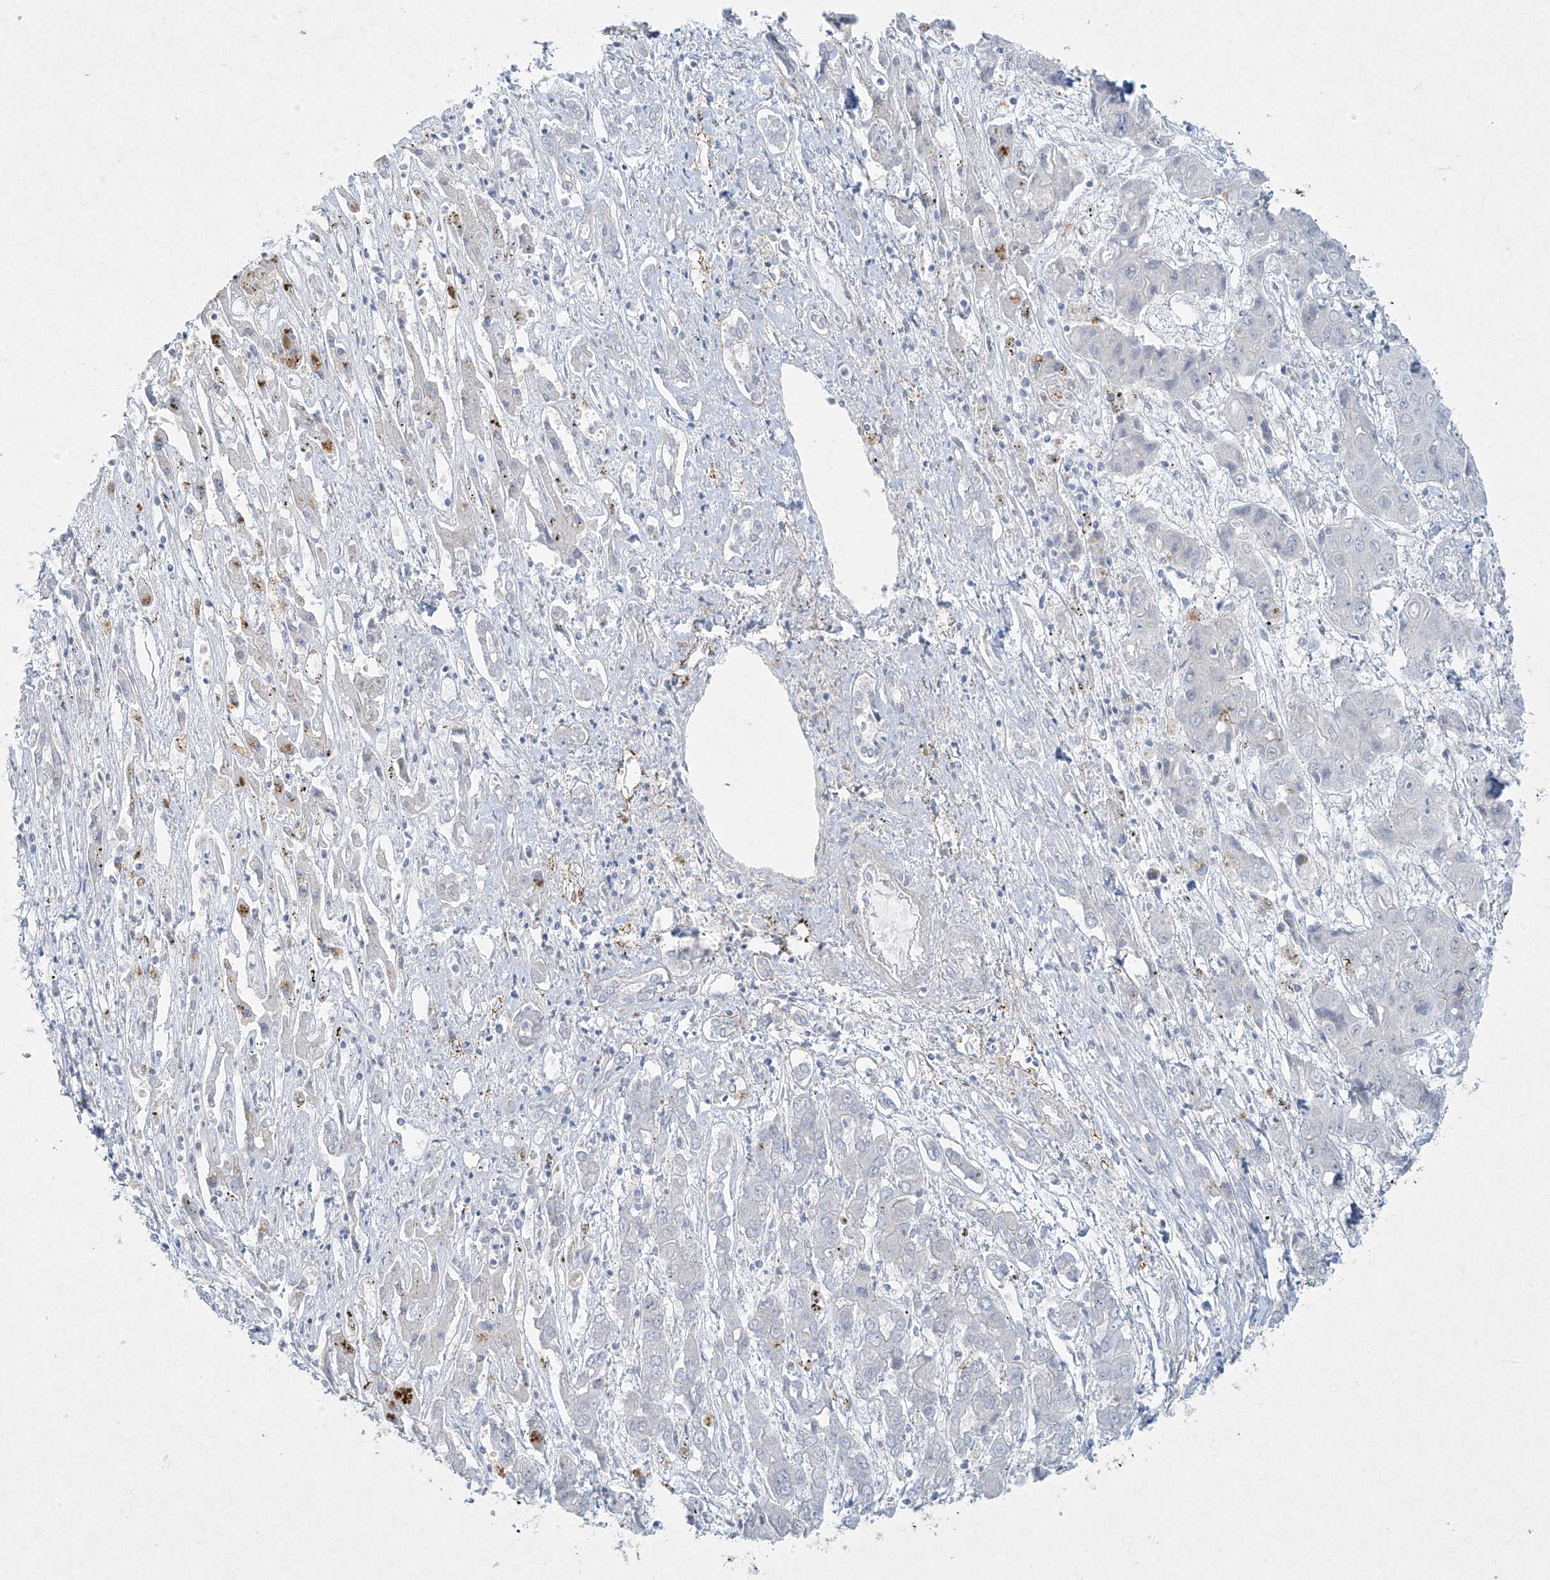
{"staining": {"intensity": "negative", "quantity": "none", "location": "none"}, "tissue": "liver cancer", "cell_type": "Tumor cells", "image_type": "cancer", "snomed": [{"axis": "morphology", "description": "Cholangiocarcinoma"}, {"axis": "topography", "description": "Liver"}], "caption": "Immunohistochemical staining of human liver cancer (cholangiocarcinoma) displays no significant positivity in tumor cells.", "gene": "PAX6", "patient": {"sex": "male", "age": 67}}